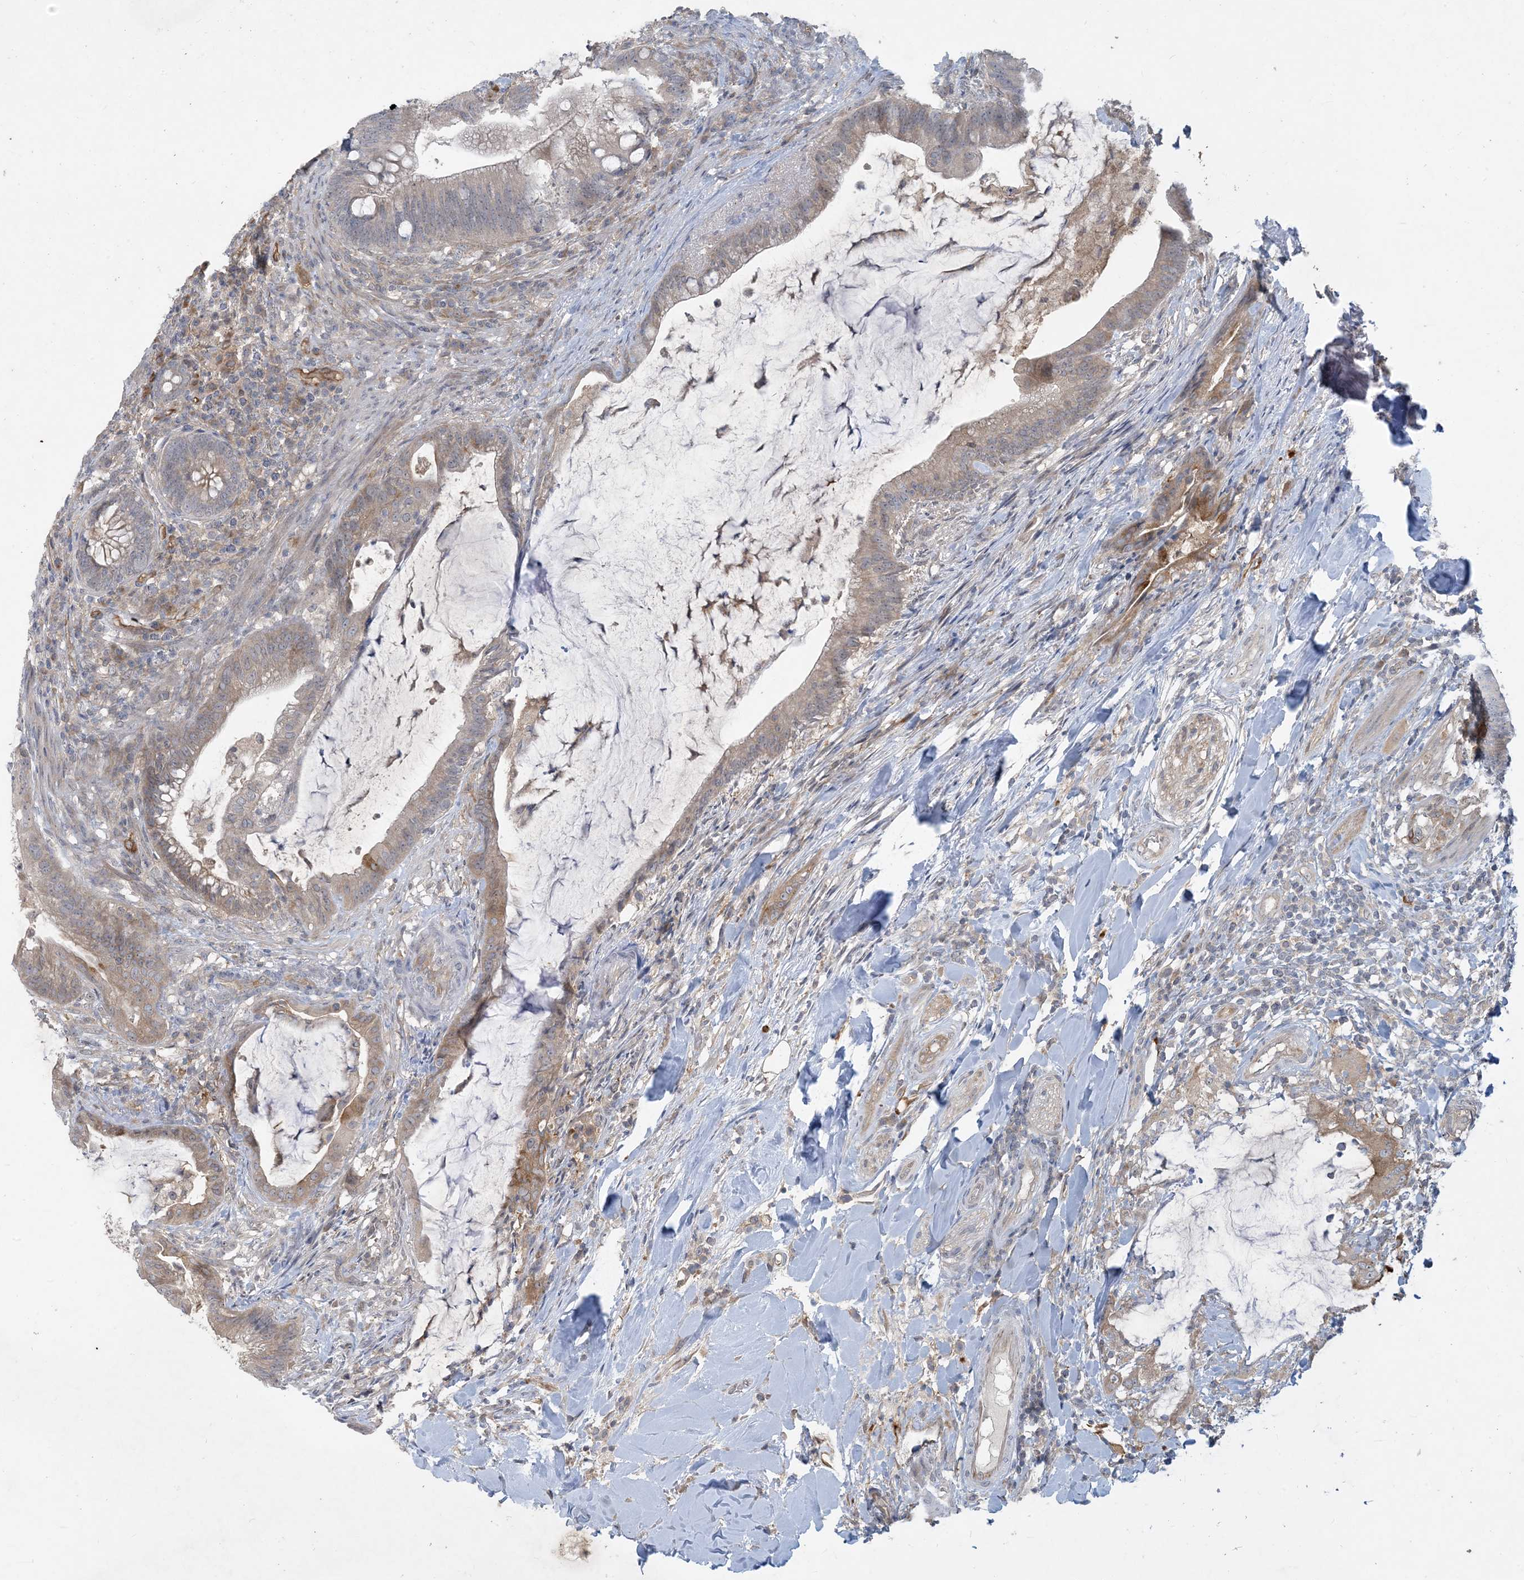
{"staining": {"intensity": "moderate", "quantity": "<25%", "location": "cytoplasmic/membranous"}, "tissue": "colorectal cancer", "cell_type": "Tumor cells", "image_type": "cancer", "snomed": [{"axis": "morphology", "description": "Adenocarcinoma, NOS"}, {"axis": "topography", "description": "Colon"}], "caption": "Colorectal cancer (adenocarcinoma) was stained to show a protein in brown. There is low levels of moderate cytoplasmic/membranous expression in about <25% of tumor cells.", "gene": "CDS1", "patient": {"sex": "female", "age": 66}}